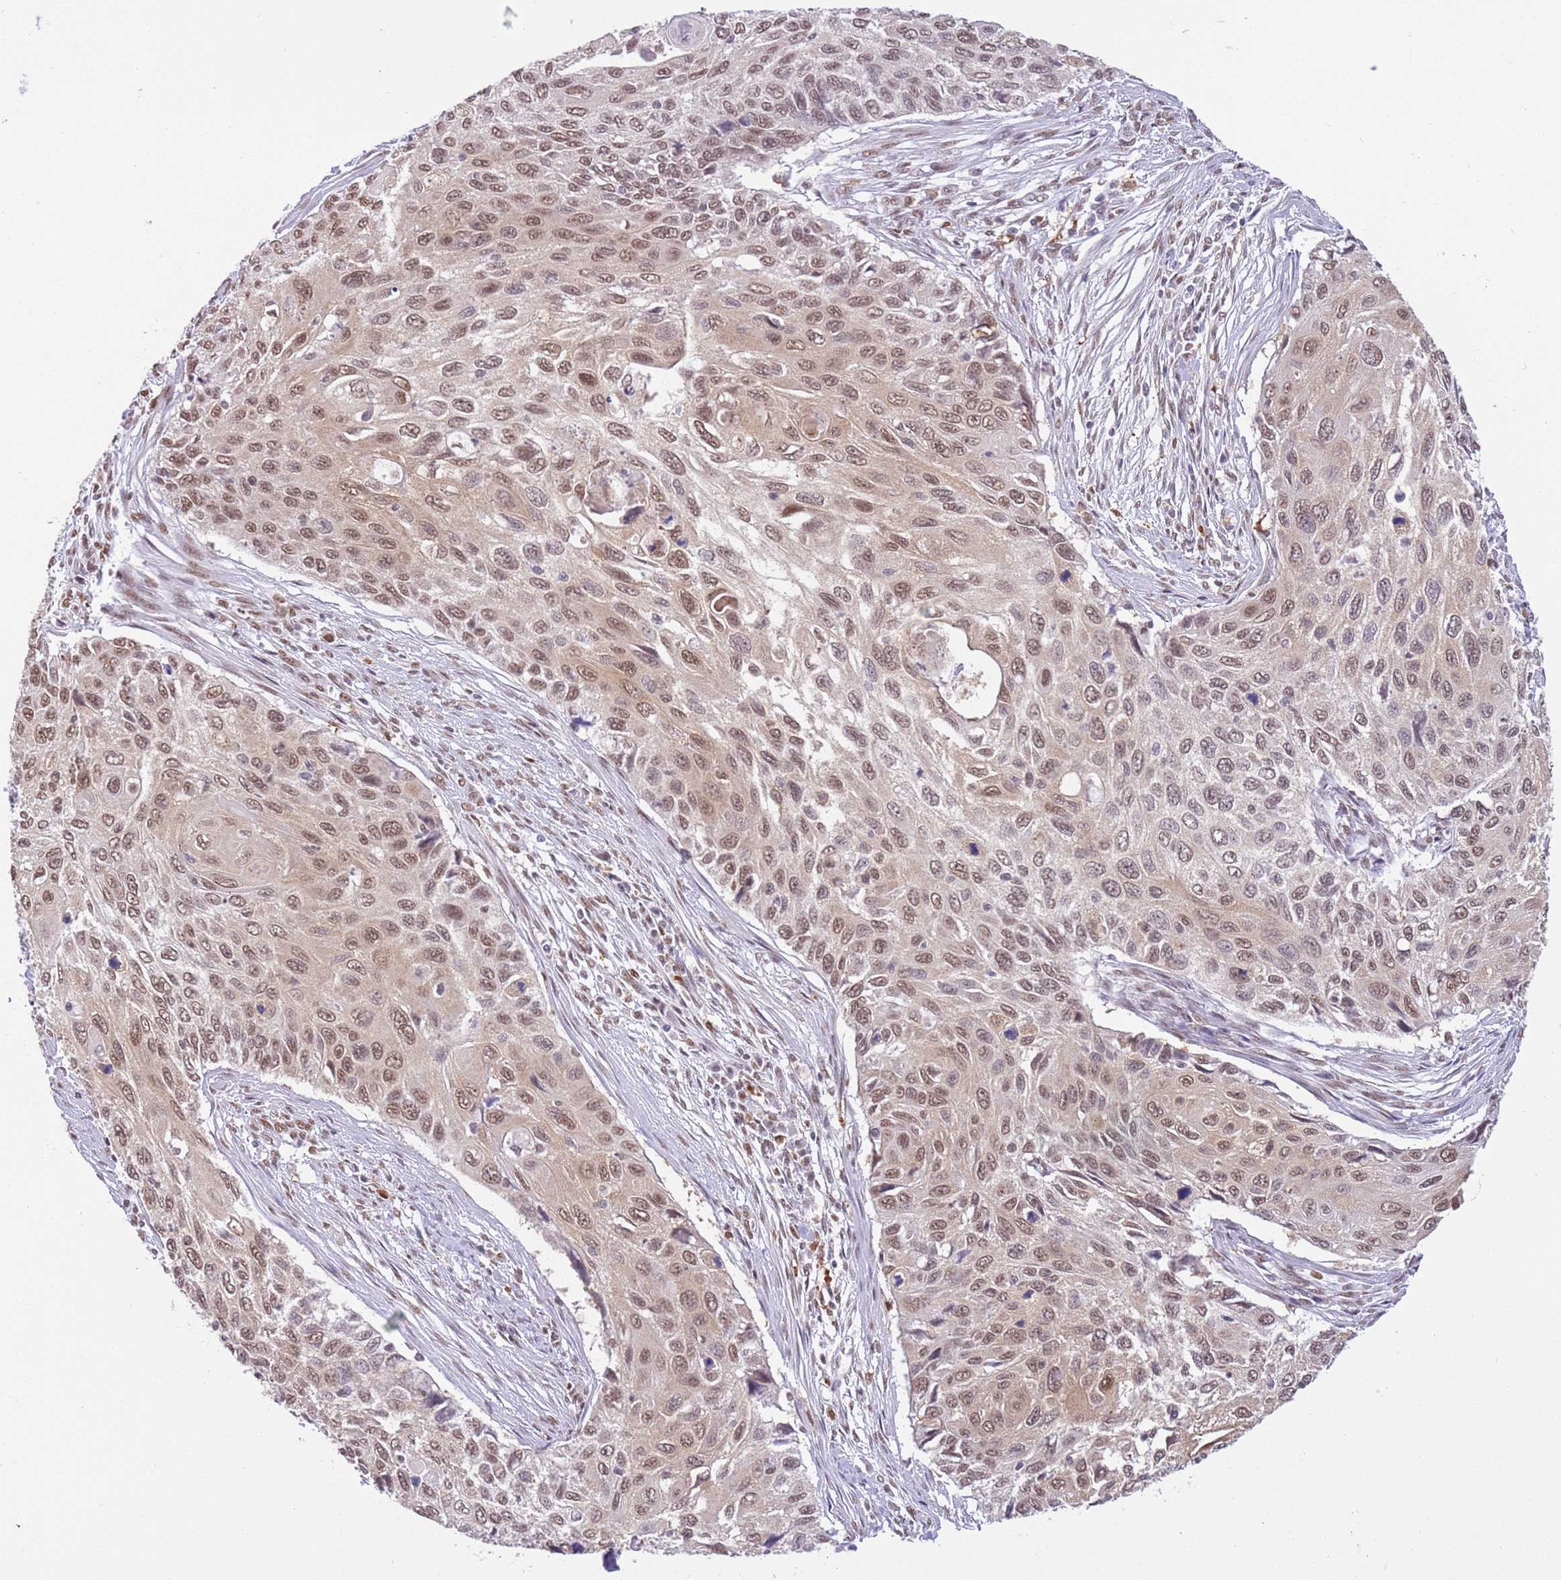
{"staining": {"intensity": "moderate", "quantity": ">75%", "location": "nuclear"}, "tissue": "cervical cancer", "cell_type": "Tumor cells", "image_type": "cancer", "snomed": [{"axis": "morphology", "description": "Squamous cell carcinoma, NOS"}, {"axis": "topography", "description": "Cervix"}], "caption": "Immunohistochemistry (IHC) histopathology image of neoplastic tissue: human cervical cancer (squamous cell carcinoma) stained using immunohistochemistry reveals medium levels of moderate protein expression localized specifically in the nuclear of tumor cells, appearing as a nuclear brown color.", "gene": "TRIM32", "patient": {"sex": "female", "age": 70}}